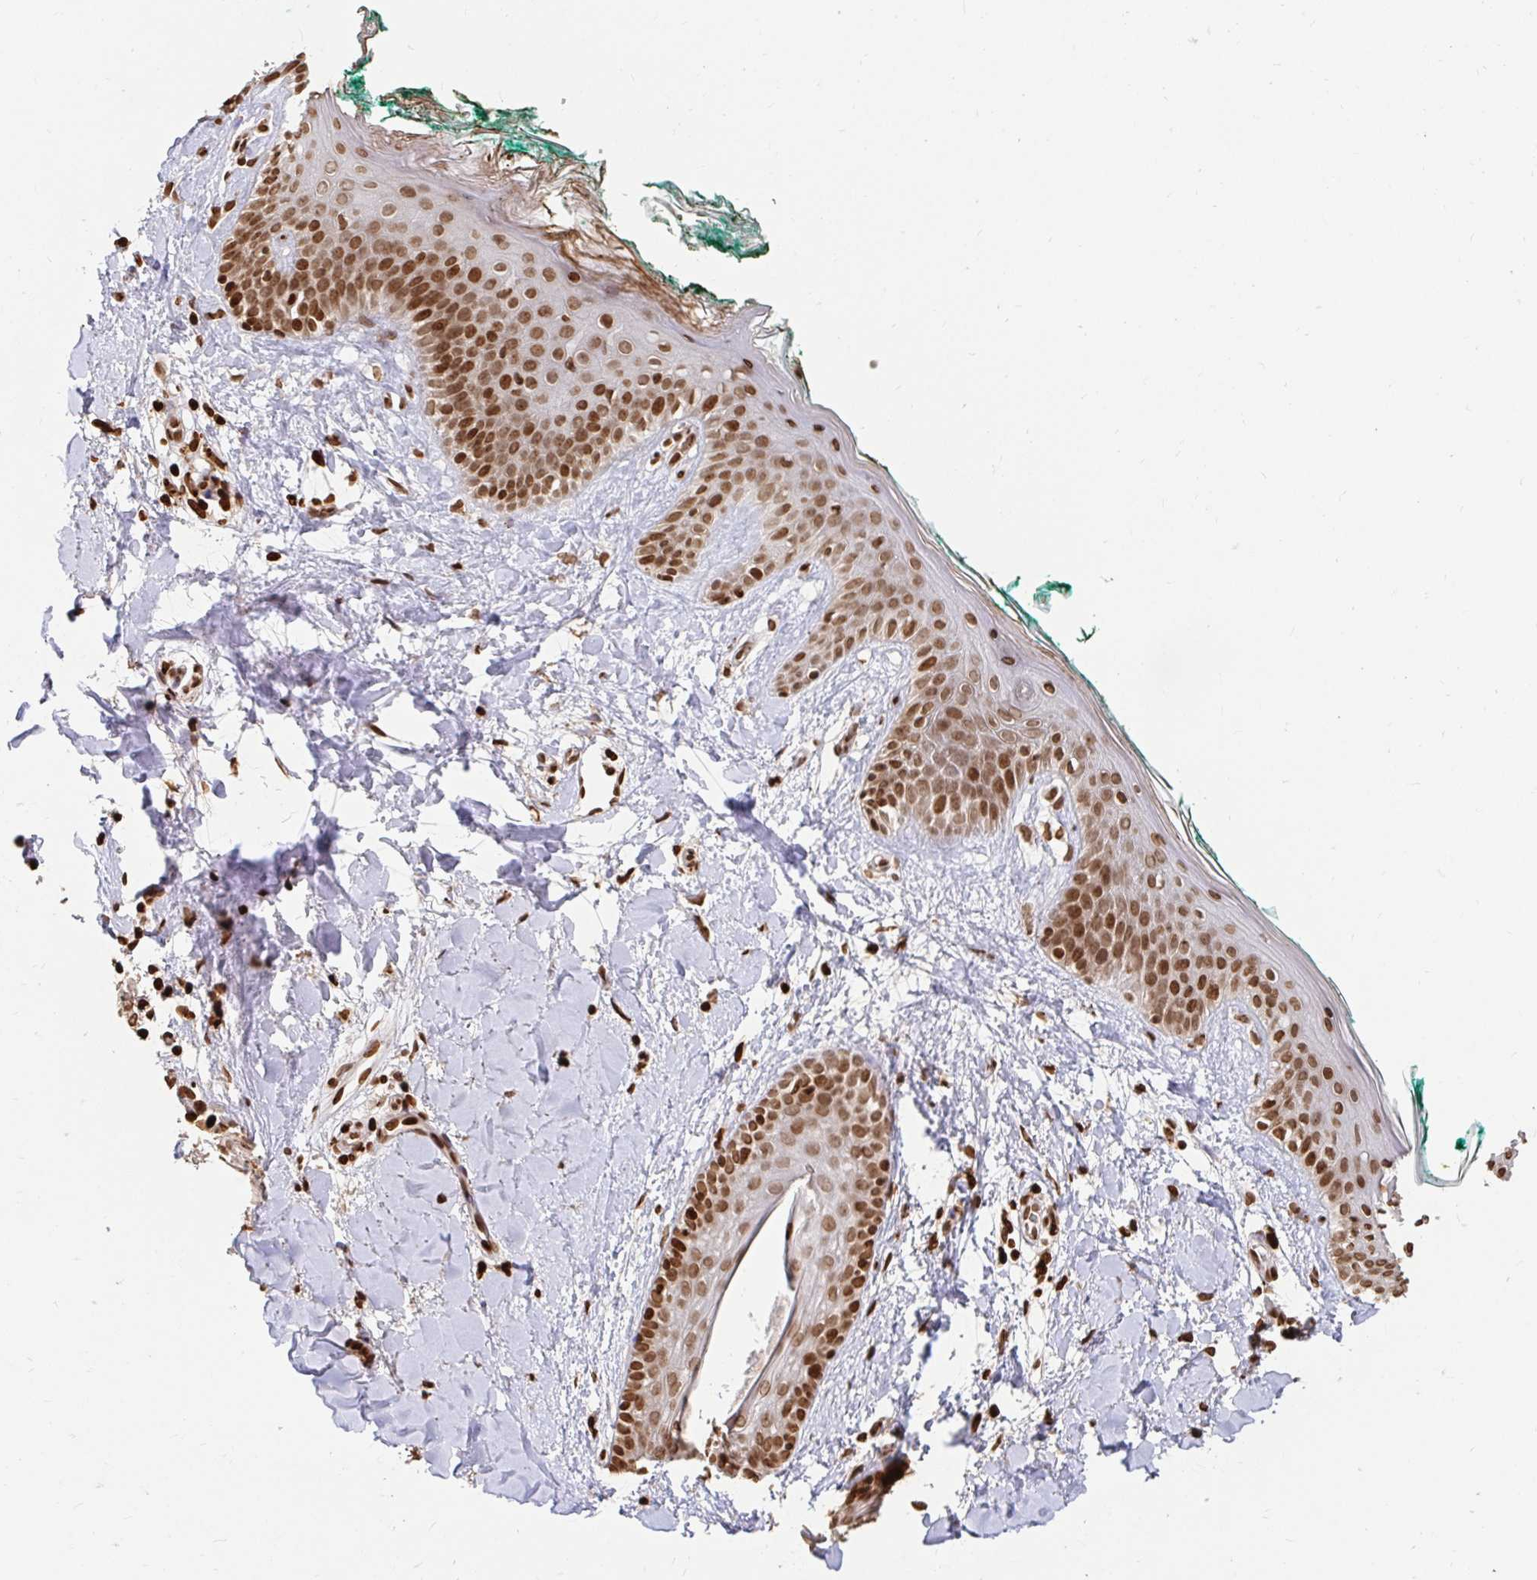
{"staining": {"intensity": "moderate", "quantity": ">75%", "location": "nuclear"}, "tissue": "skin", "cell_type": "Fibroblasts", "image_type": "normal", "snomed": [{"axis": "morphology", "description": "Normal tissue, NOS"}, {"axis": "topography", "description": "Skin"}], "caption": "Normal skin demonstrates moderate nuclear positivity in about >75% of fibroblasts The staining is performed using DAB brown chromogen to label protein expression. The nuclei are counter-stained blue using hematoxylin..", "gene": "H2BC5", "patient": {"sex": "female", "age": 34}}